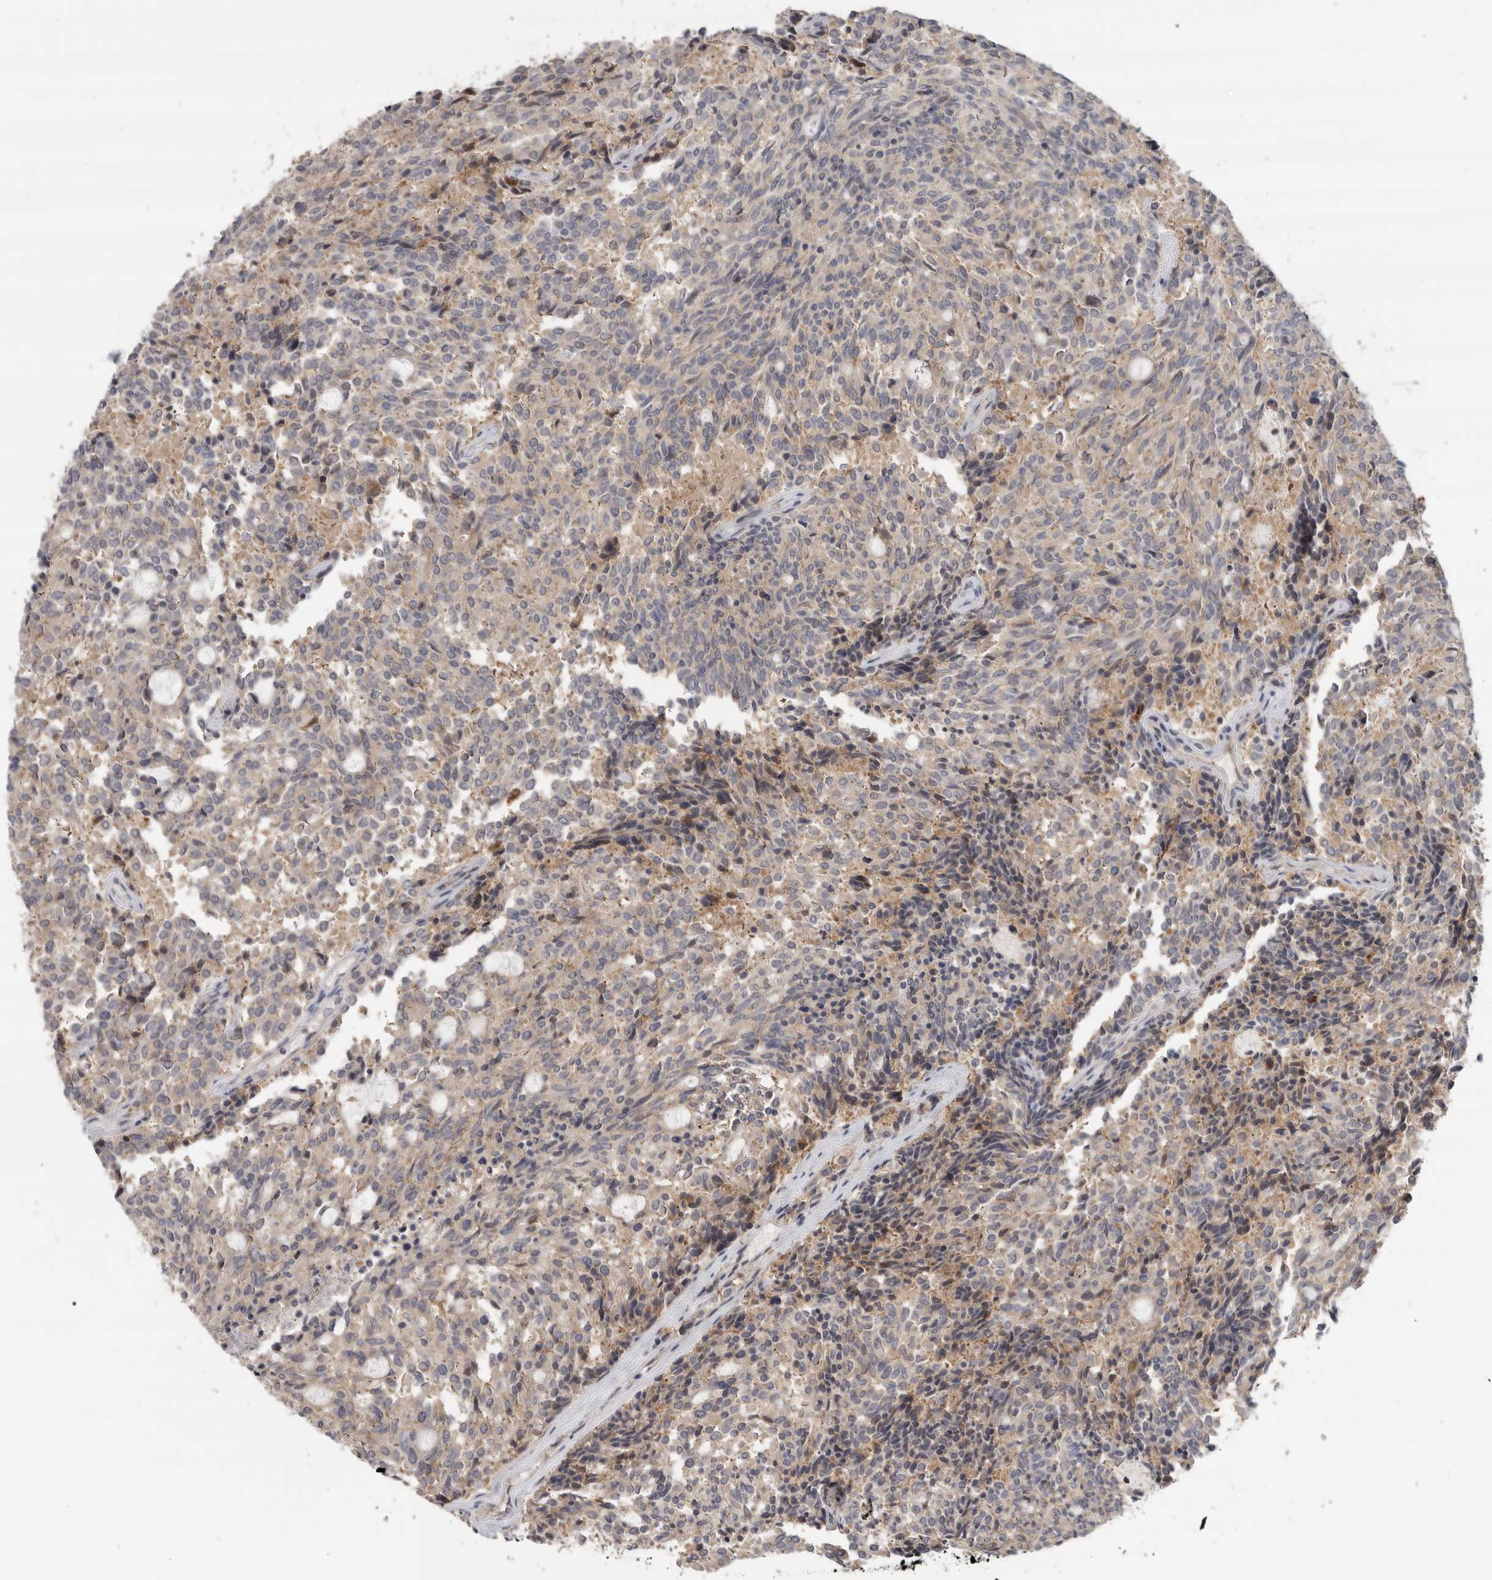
{"staining": {"intensity": "weak", "quantity": "25%-75%", "location": "cytoplasmic/membranous"}, "tissue": "carcinoid", "cell_type": "Tumor cells", "image_type": "cancer", "snomed": [{"axis": "morphology", "description": "Carcinoid, malignant, NOS"}, {"axis": "topography", "description": "Pancreas"}], "caption": "The immunohistochemical stain labels weak cytoplasmic/membranous positivity in tumor cells of carcinoid tissue. The staining is performed using DAB brown chromogen to label protein expression. The nuclei are counter-stained blue using hematoxylin.", "gene": "KLK5", "patient": {"sex": "female", "age": 54}}